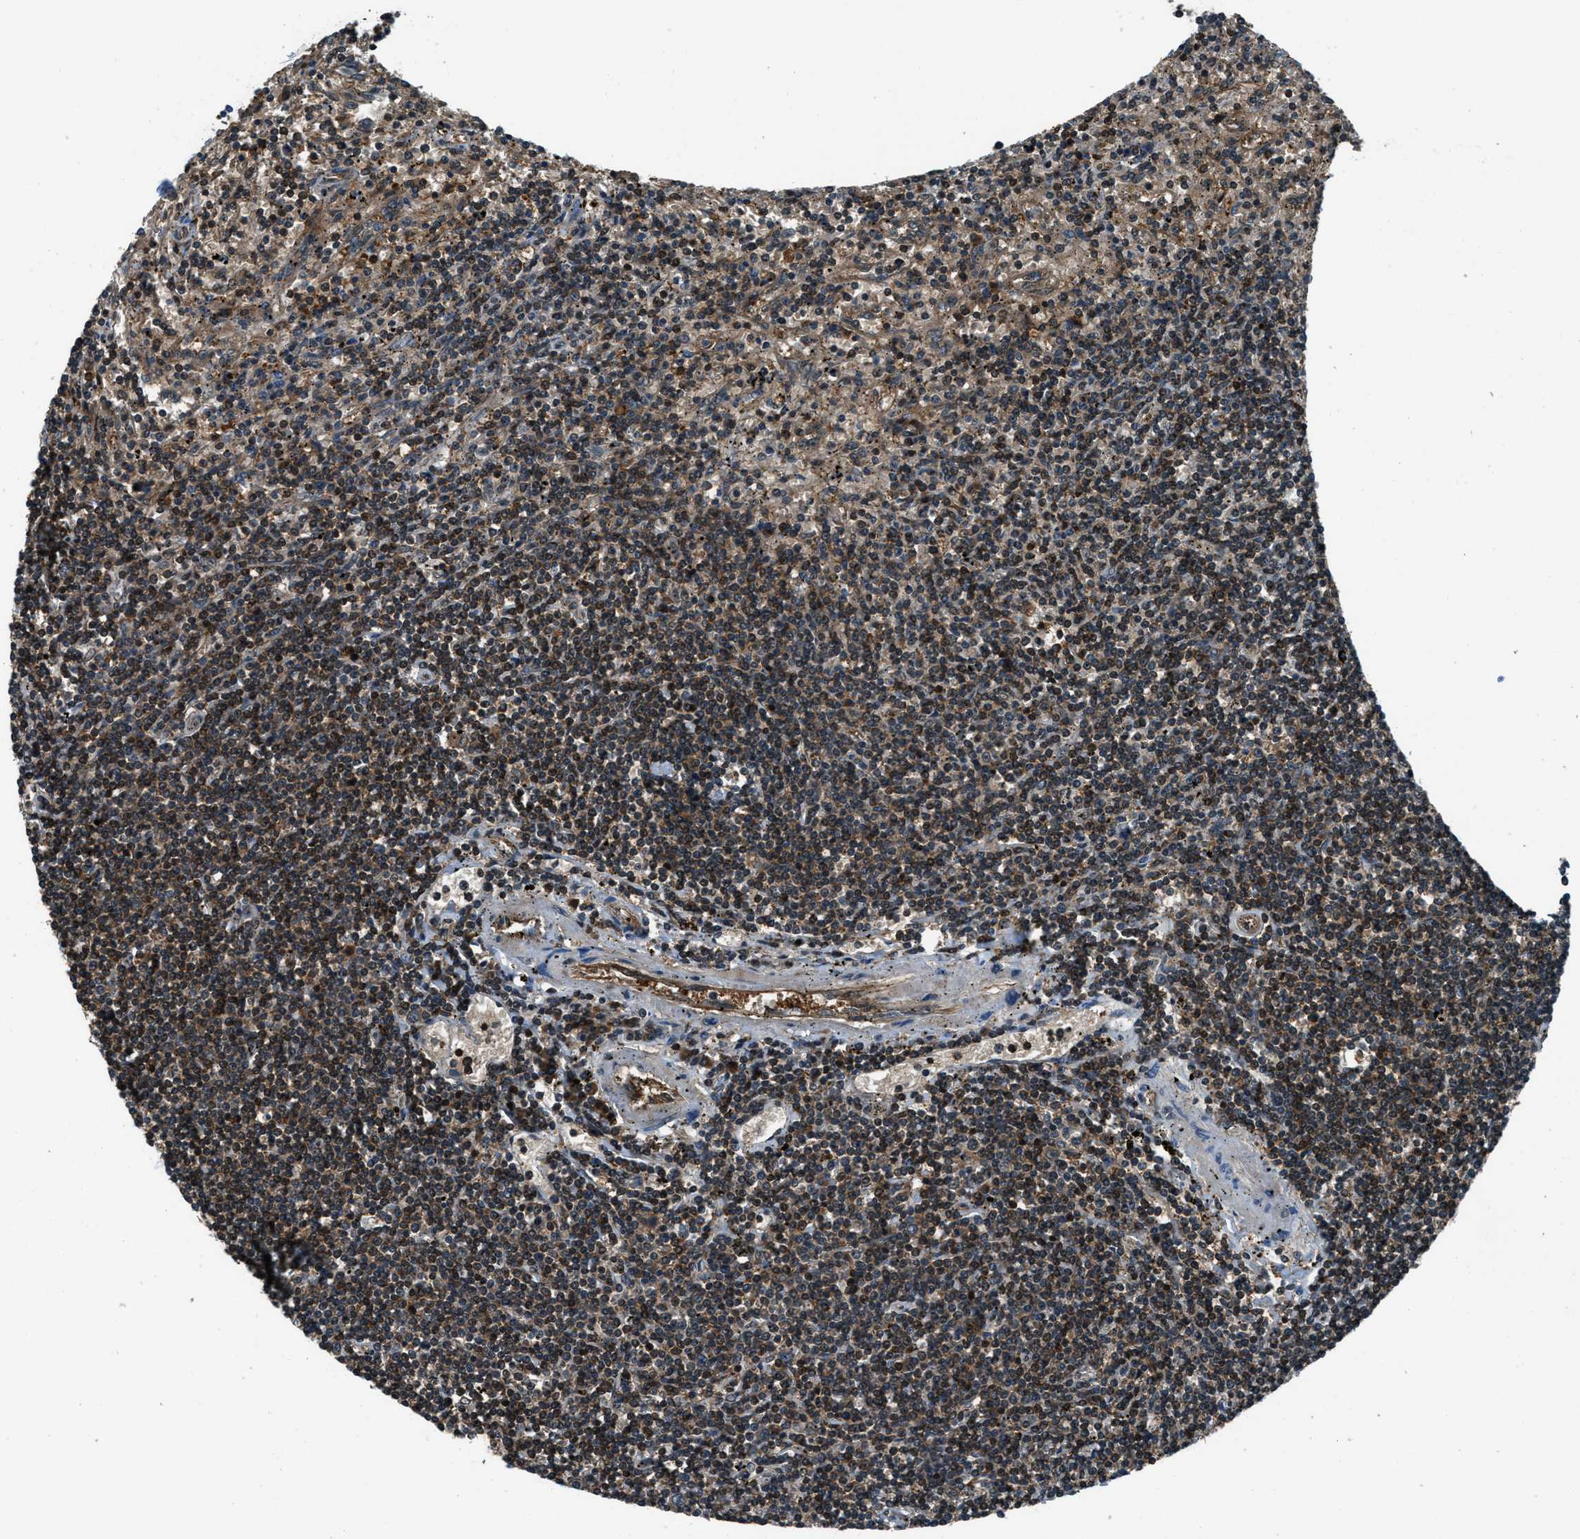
{"staining": {"intensity": "moderate", "quantity": ">75%", "location": "cytoplasmic/membranous,nuclear"}, "tissue": "lymphoma", "cell_type": "Tumor cells", "image_type": "cancer", "snomed": [{"axis": "morphology", "description": "Malignant lymphoma, non-Hodgkin's type, Low grade"}, {"axis": "topography", "description": "Spleen"}], "caption": "IHC (DAB) staining of human lymphoma exhibits moderate cytoplasmic/membranous and nuclear protein positivity in approximately >75% of tumor cells.", "gene": "HEBP2", "patient": {"sex": "male", "age": 76}}